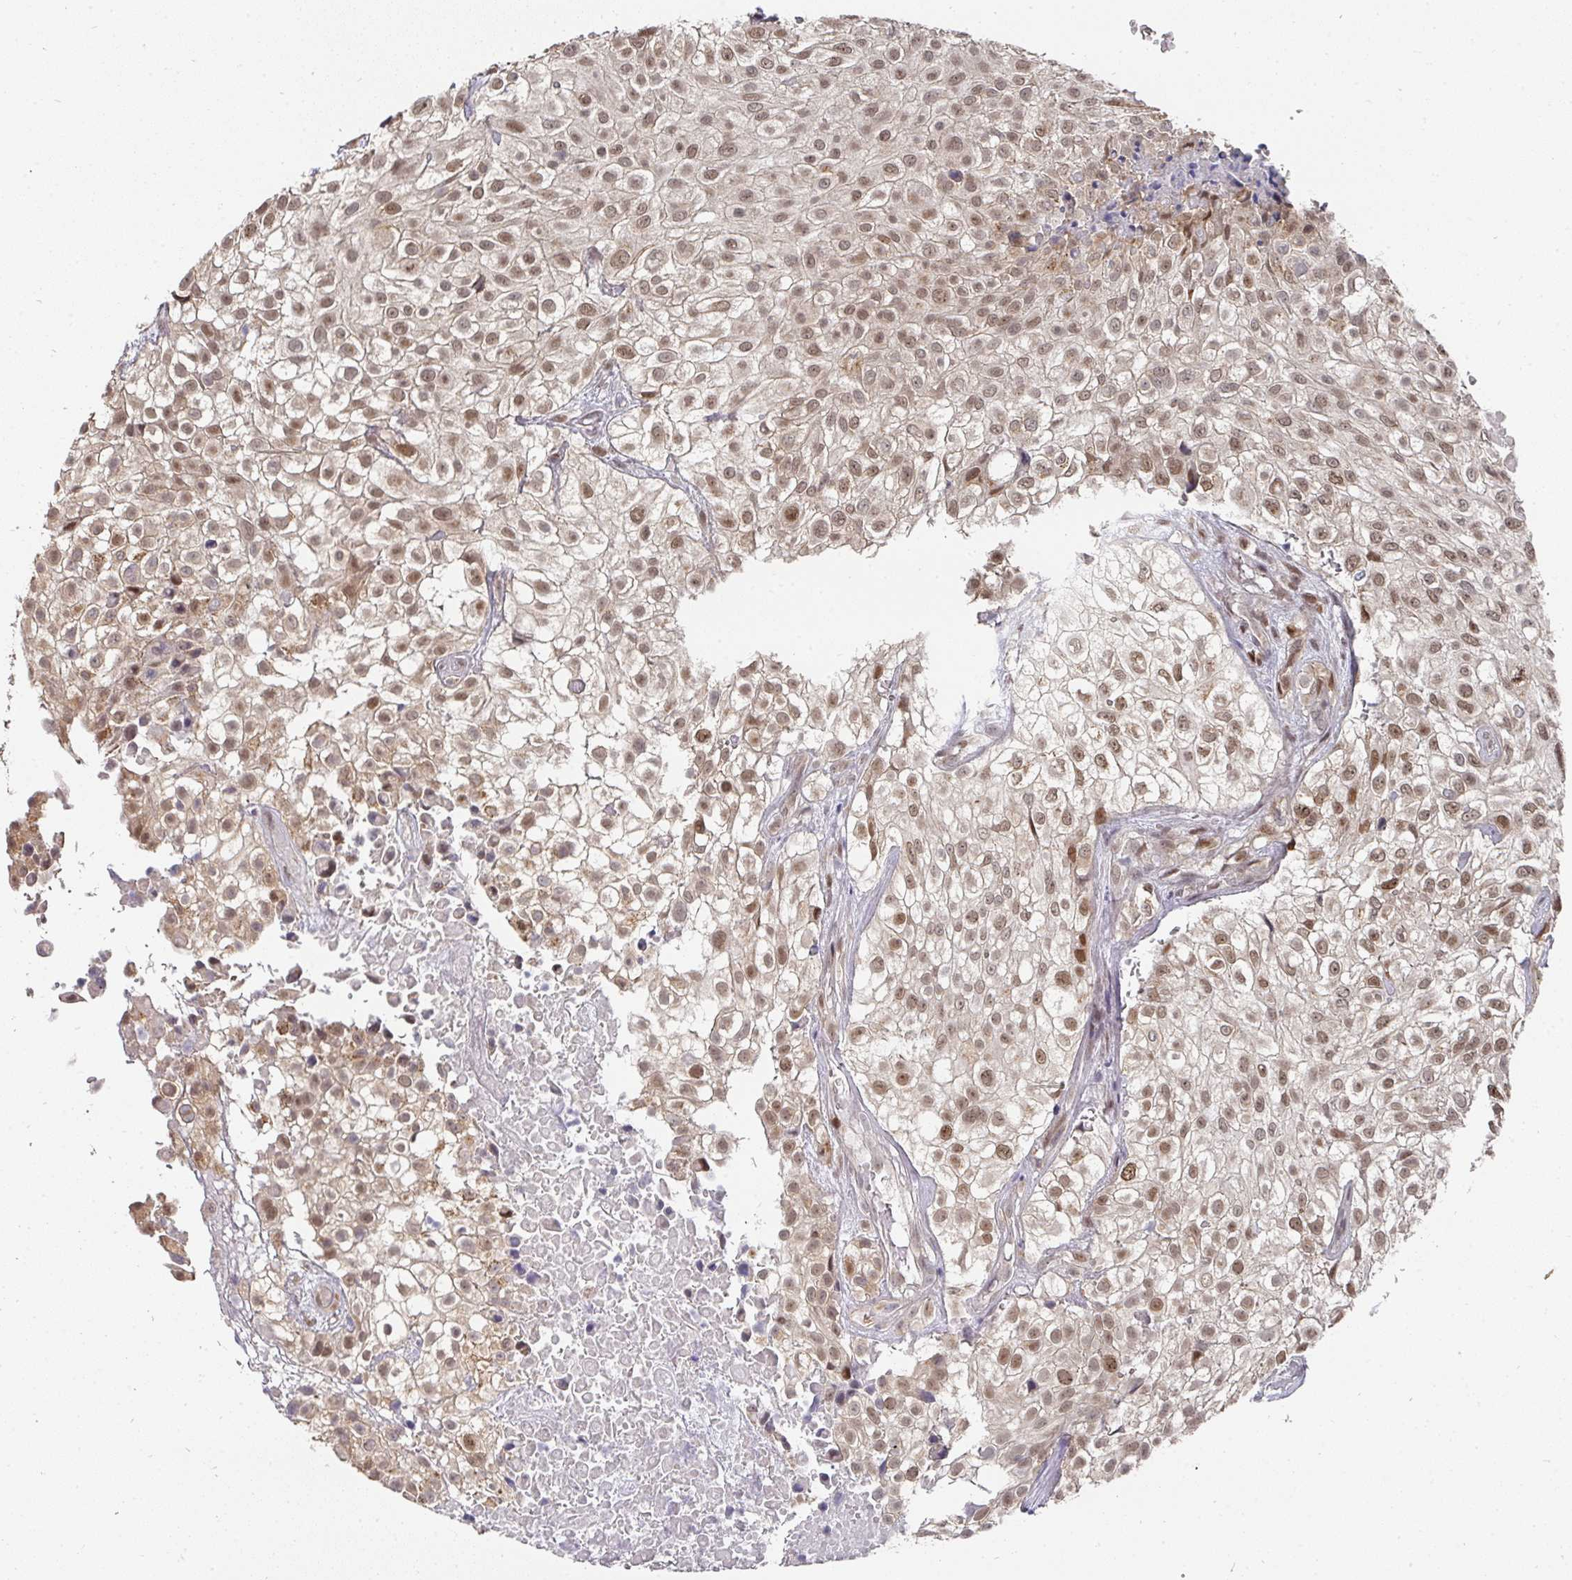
{"staining": {"intensity": "moderate", "quantity": ">75%", "location": "nuclear"}, "tissue": "urothelial cancer", "cell_type": "Tumor cells", "image_type": "cancer", "snomed": [{"axis": "morphology", "description": "Urothelial carcinoma, High grade"}, {"axis": "topography", "description": "Urinary bladder"}], "caption": "Protein analysis of urothelial cancer tissue demonstrates moderate nuclear positivity in about >75% of tumor cells. Ihc stains the protein in brown and the nuclei are stained blue.", "gene": "C18orf25", "patient": {"sex": "male", "age": 56}}